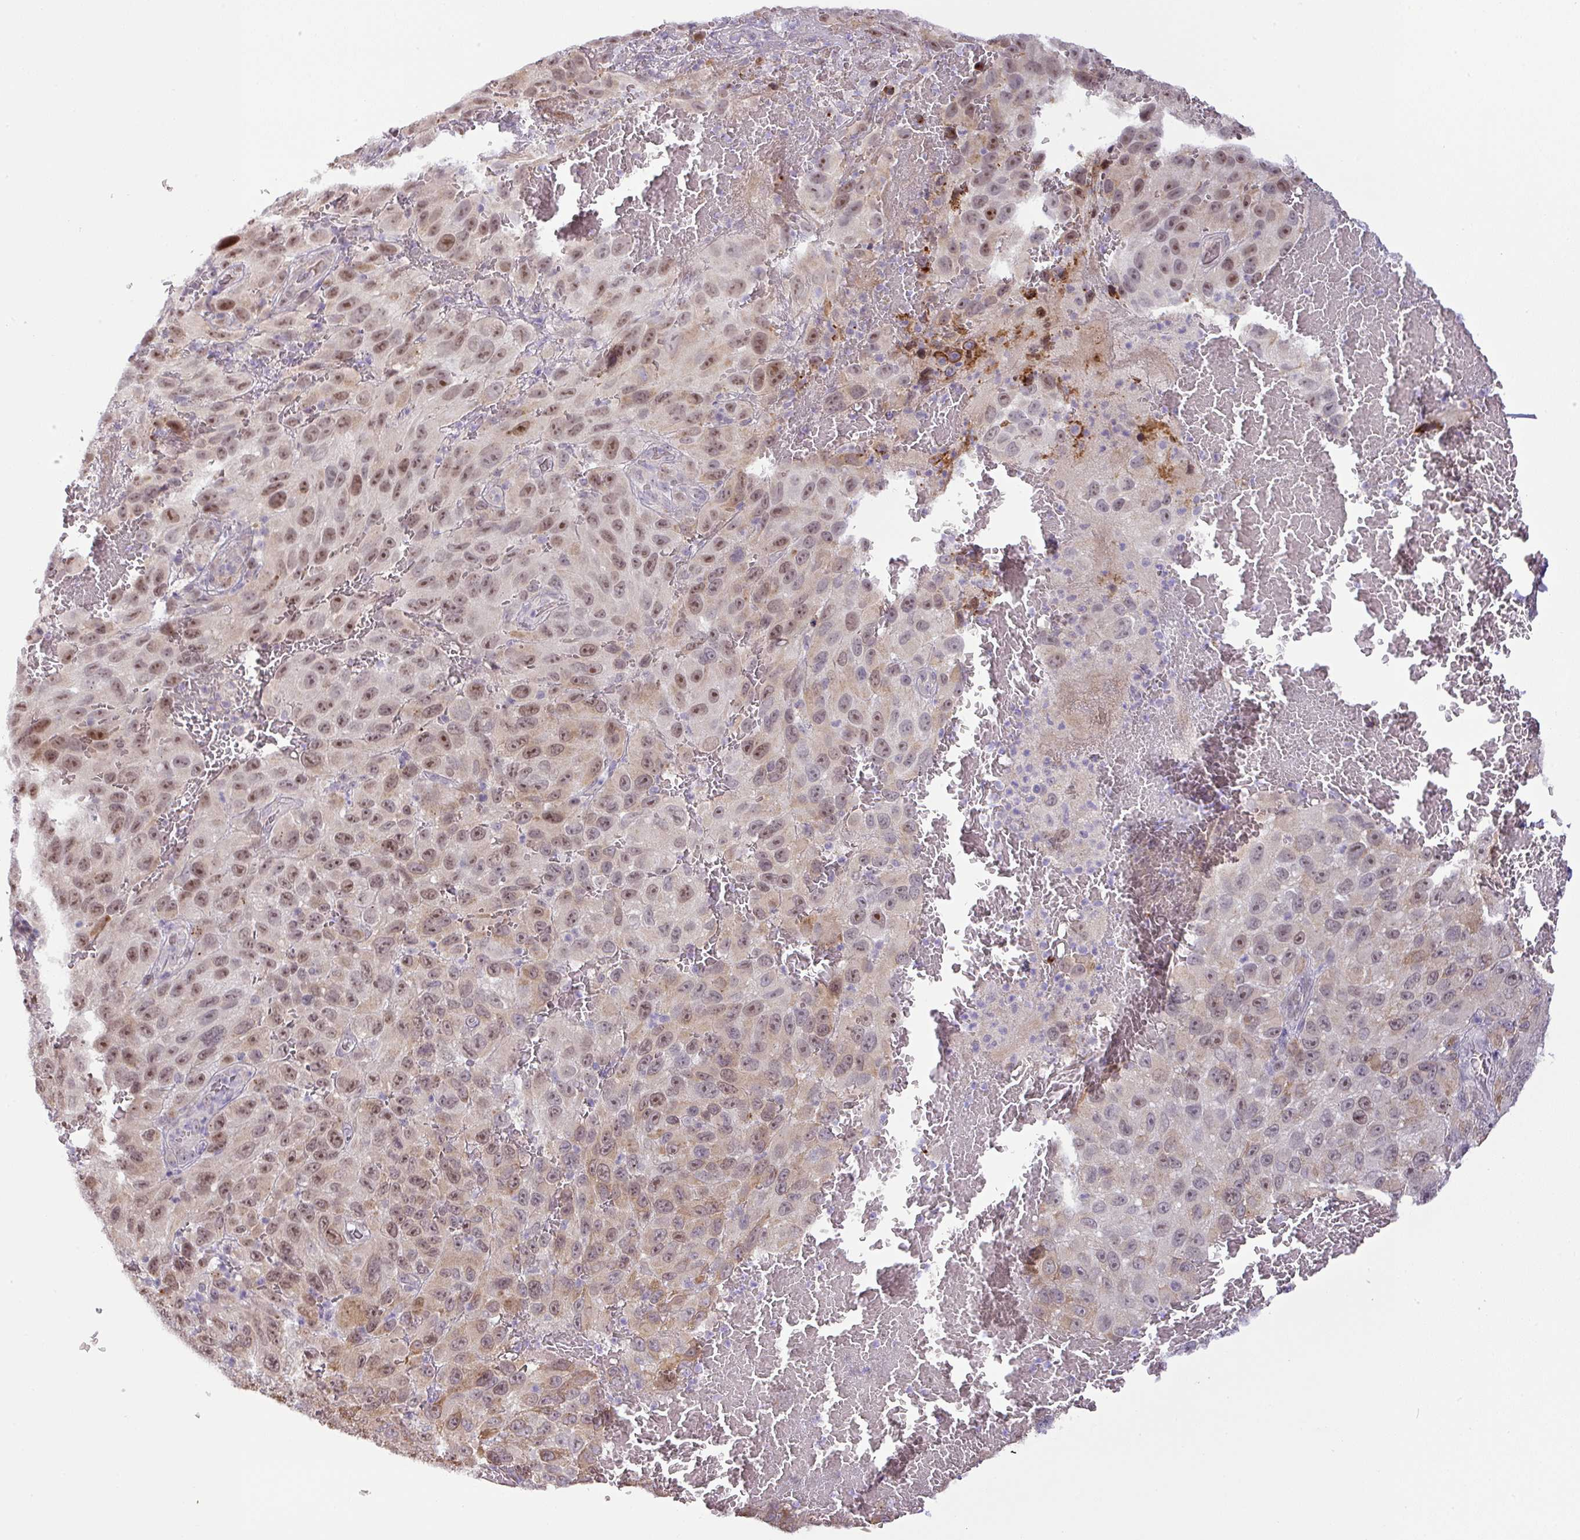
{"staining": {"intensity": "moderate", "quantity": ">75%", "location": "nuclear"}, "tissue": "melanoma", "cell_type": "Tumor cells", "image_type": "cancer", "snomed": [{"axis": "morphology", "description": "Normal tissue, NOS"}, {"axis": "morphology", "description": "Malignant melanoma, NOS"}, {"axis": "topography", "description": "Skin"}], "caption": "About >75% of tumor cells in melanoma show moderate nuclear protein expression as visualized by brown immunohistochemical staining.", "gene": "PARP2", "patient": {"sex": "female", "age": 96}}